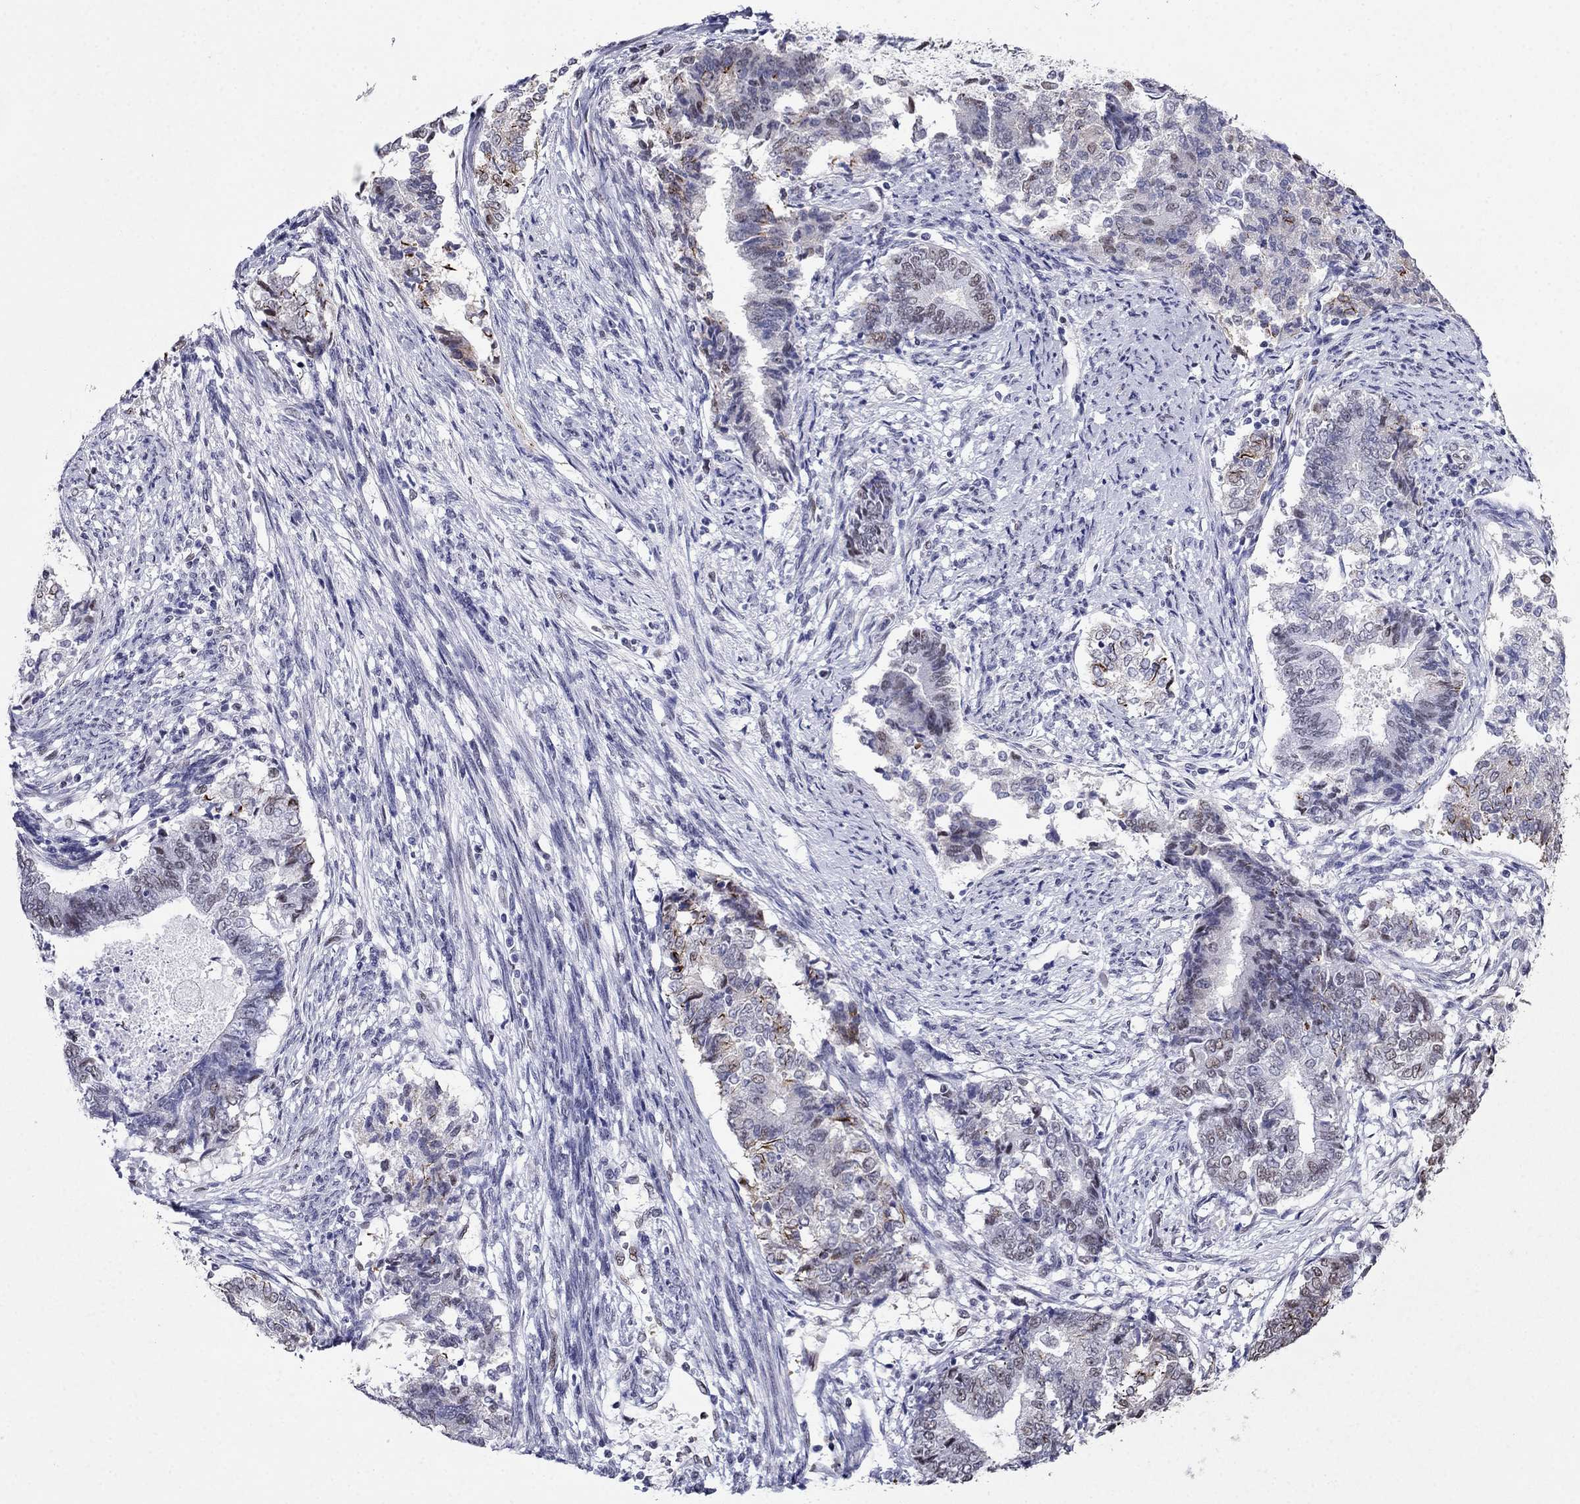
{"staining": {"intensity": "weak", "quantity": "<25%", "location": "nuclear"}, "tissue": "endometrial cancer", "cell_type": "Tumor cells", "image_type": "cancer", "snomed": [{"axis": "morphology", "description": "Adenocarcinoma, NOS"}, {"axis": "topography", "description": "Endometrium"}], "caption": "Immunohistochemistry of human endometrial cancer (adenocarcinoma) exhibits no expression in tumor cells. Brightfield microscopy of immunohistochemistry stained with DAB (3,3'-diaminobenzidine) (brown) and hematoxylin (blue), captured at high magnification.", "gene": "PPM1G", "patient": {"sex": "female", "age": 65}}